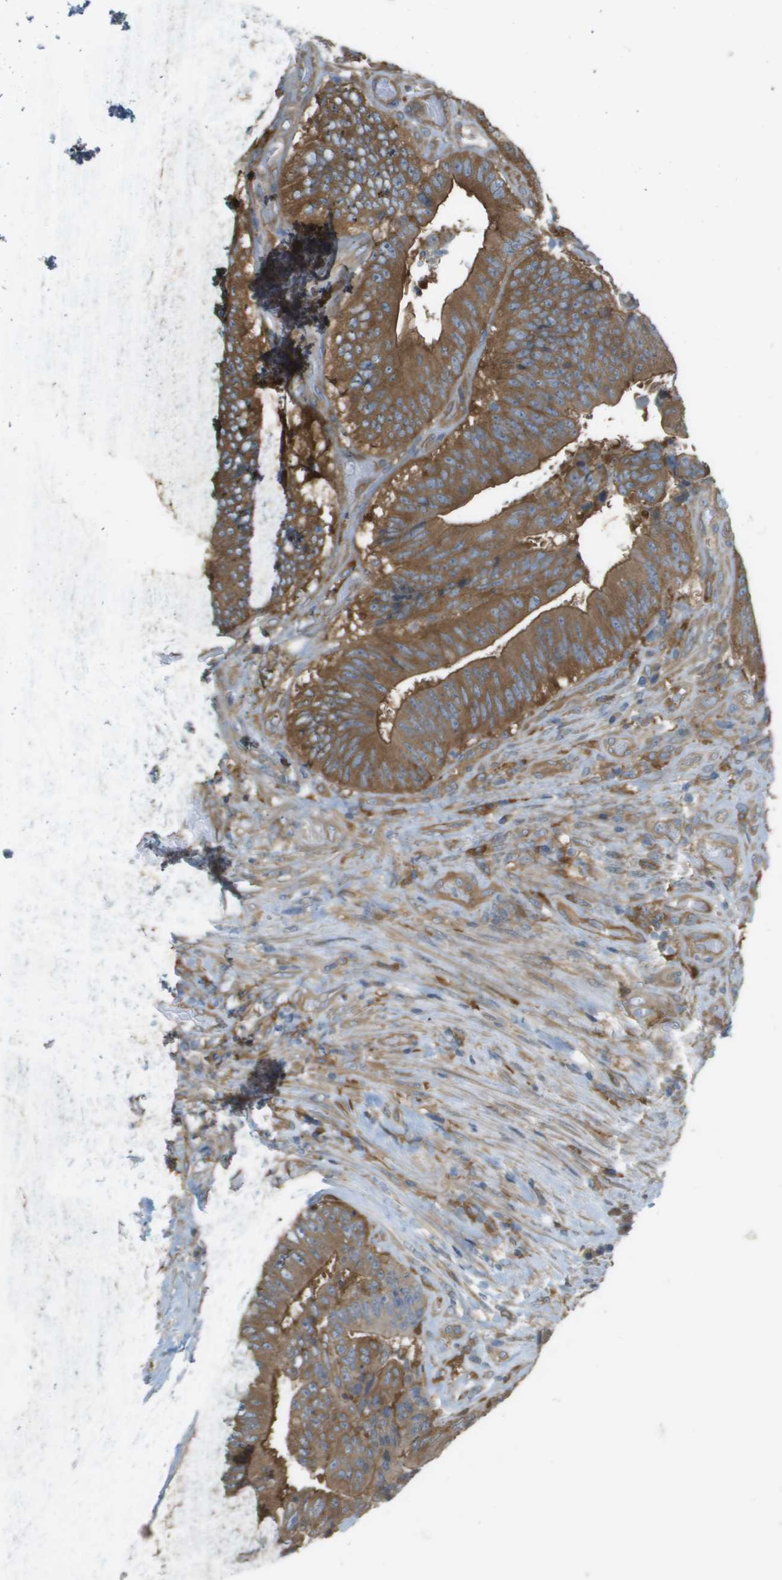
{"staining": {"intensity": "strong", "quantity": ">75%", "location": "cytoplasmic/membranous"}, "tissue": "colorectal cancer", "cell_type": "Tumor cells", "image_type": "cancer", "snomed": [{"axis": "morphology", "description": "Adenocarcinoma, NOS"}, {"axis": "topography", "description": "Rectum"}], "caption": "Tumor cells exhibit high levels of strong cytoplasmic/membranous expression in about >75% of cells in human adenocarcinoma (colorectal).", "gene": "CORO1B", "patient": {"sex": "male", "age": 72}}